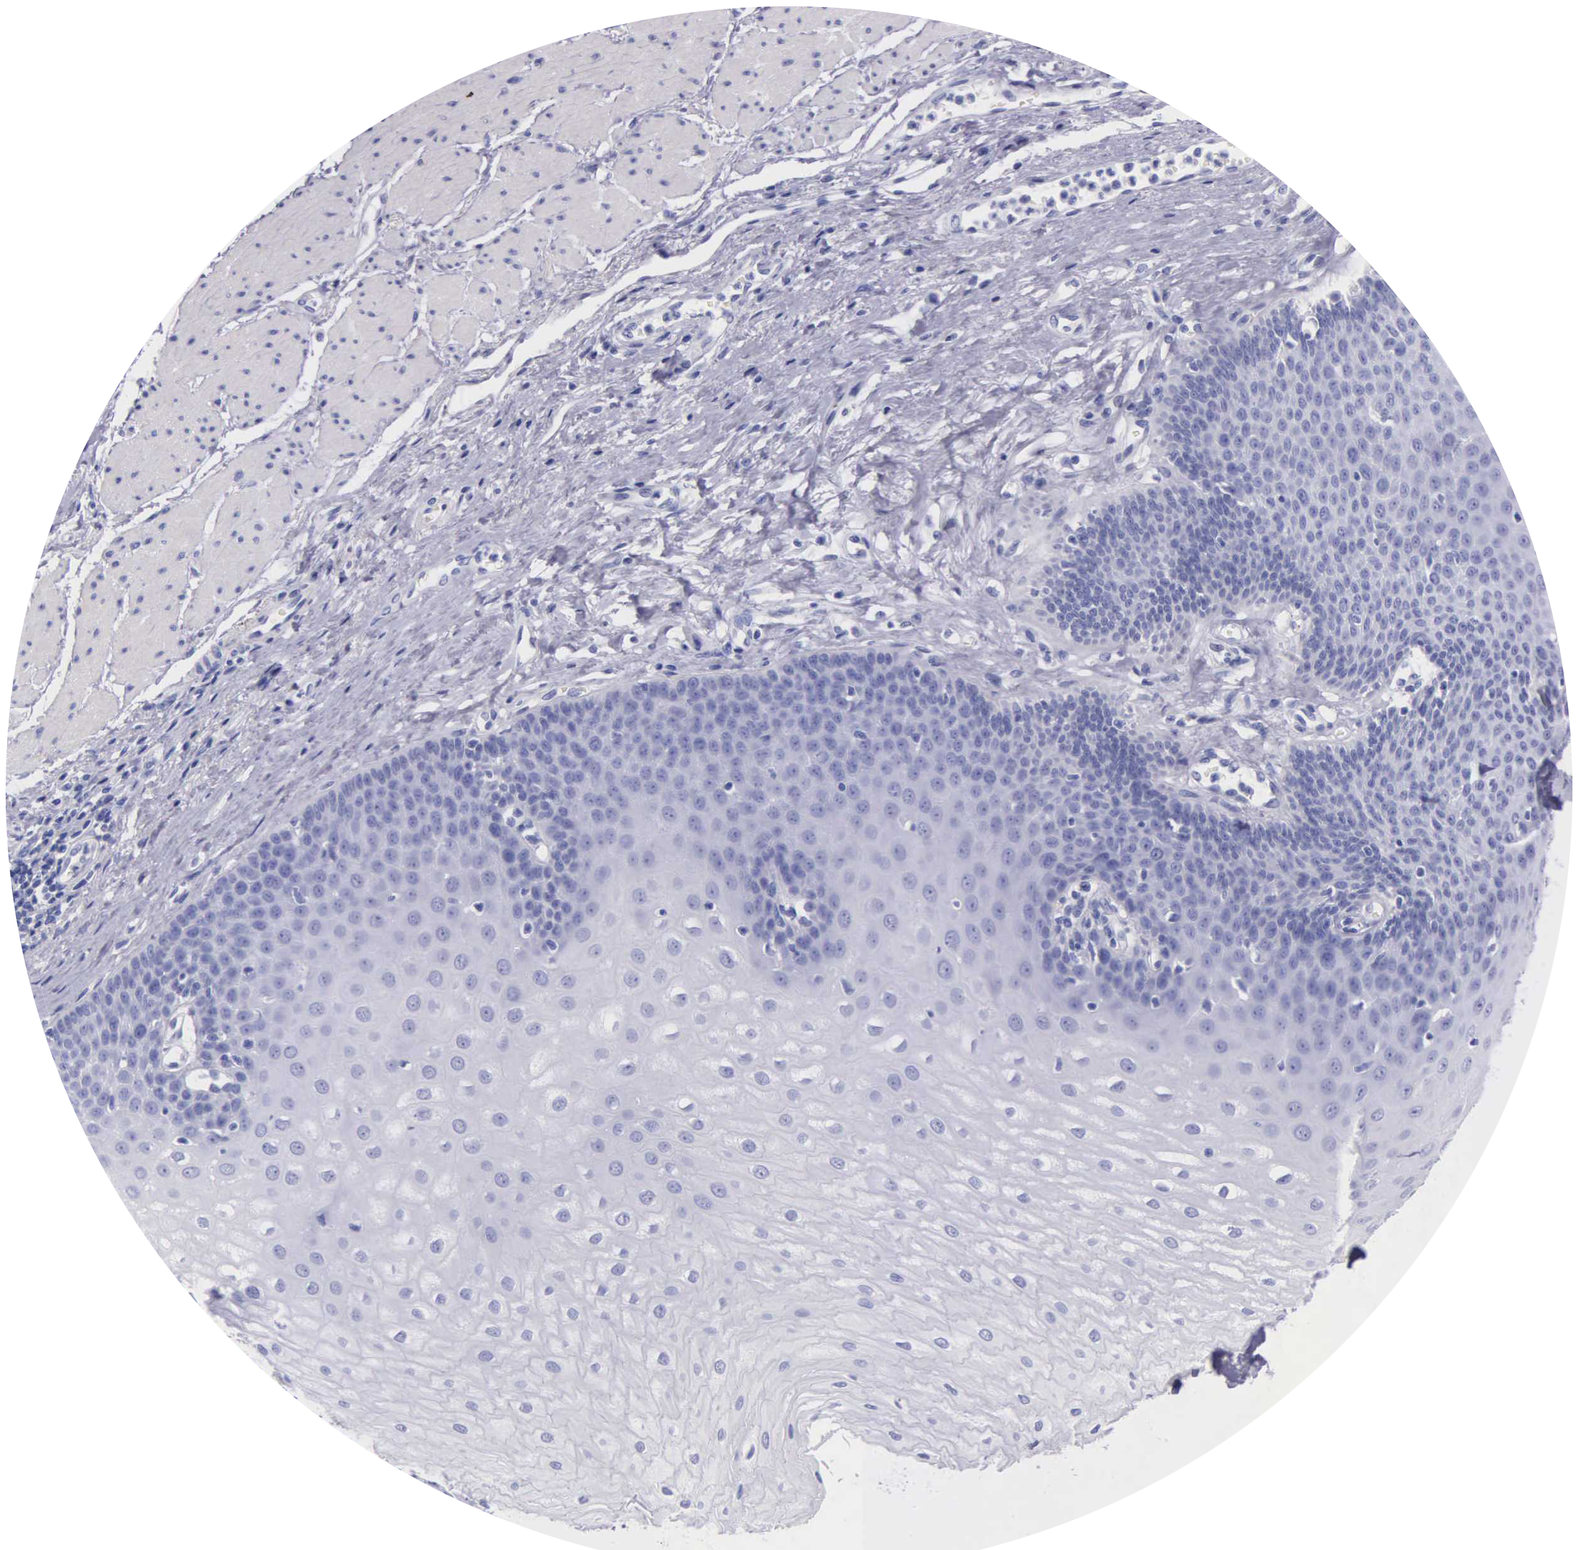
{"staining": {"intensity": "negative", "quantity": "none", "location": "none"}, "tissue": "esophagus", "cell_type": "Squamous epithelial cells", "image_type": "normal", "snomed": [{"axis": "morphology", "description": "Normal tissue, NOS"}, {"axis": "topography", "description": "Esophagus"}], "caption": "Immunohistochemistry of unremarkable esophagus displays no positivity in squamous epithelial cells. Nuclei are stained in blue.", "gene": "GSTT2B", "patient": {"sex": "male", "age": 65}}